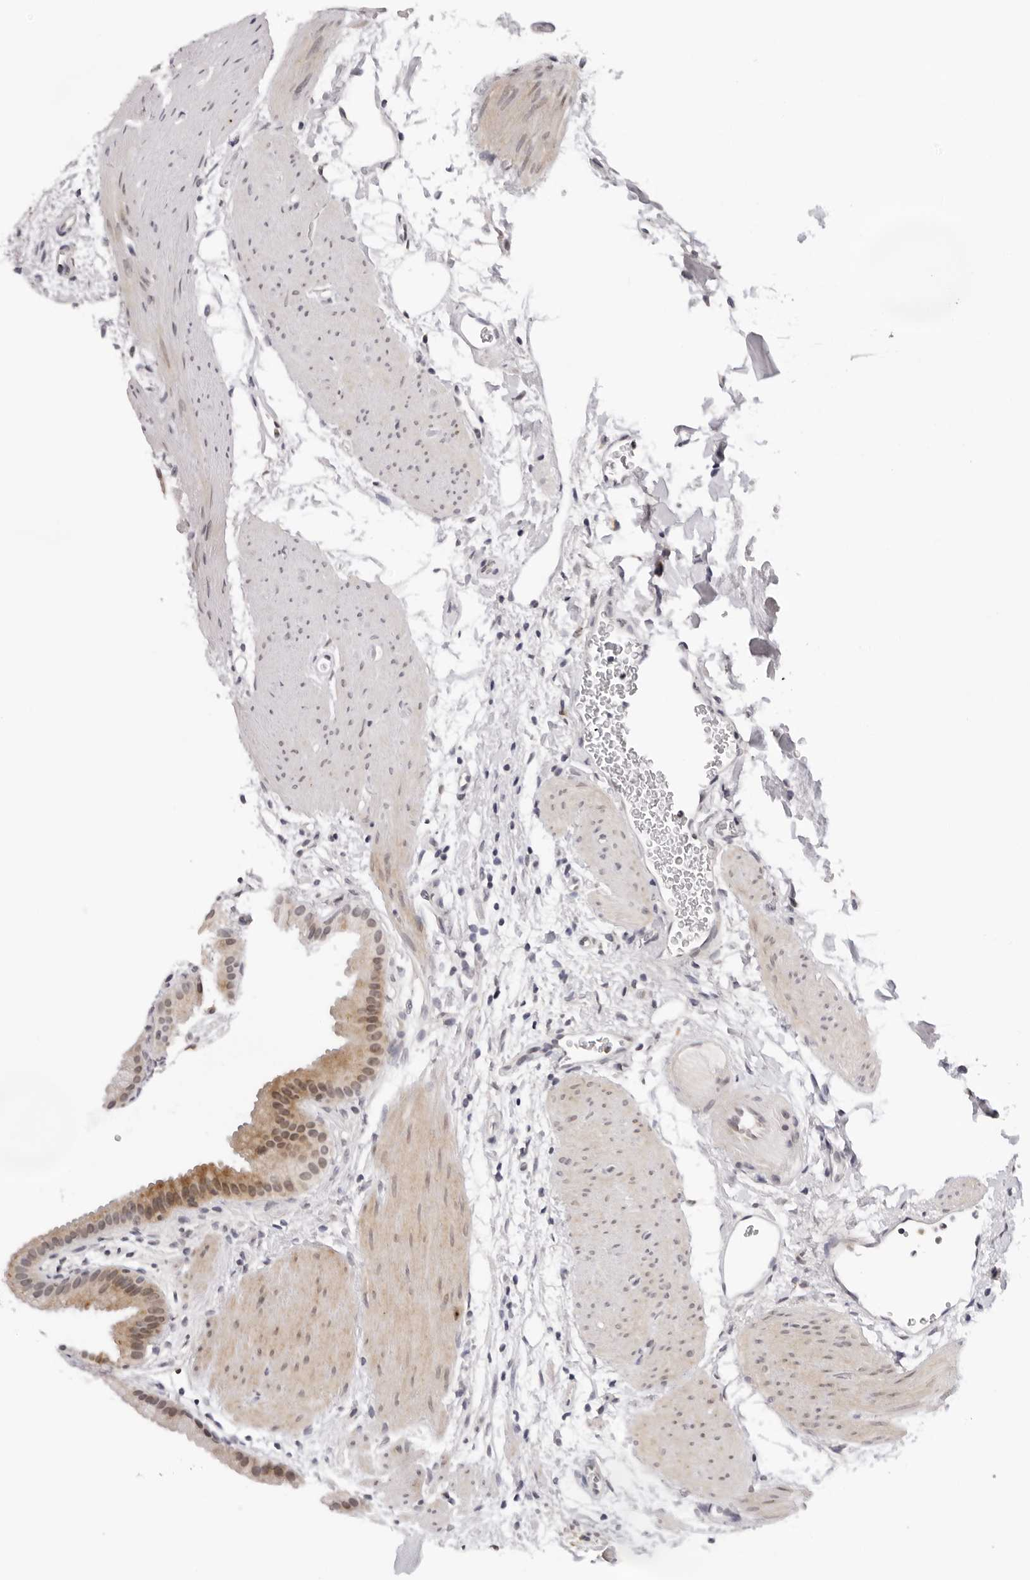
{"staining": {"intensity": "weak", "quantity": ">75%", "location": "cytoplasmic/membranous,nuclear"}, "tissue": "gallbladder", "cell_type": "Glandular cells", "image_type": "normal", "snomed": [{"axis": "morphology", "description": "Normal tissue, NOS"}, {"axis": "topography", "description": "Gallbladder"}], "caption": "Immunohistochemical staining of unremarkable human gallbladder shows >75% levels of weak cytoplasmic/membranous,nuclear protein expression in approximately >75% of glandular cells.", "gene": "IL17RA", "patient": {"sex": "female", "age": 64}}